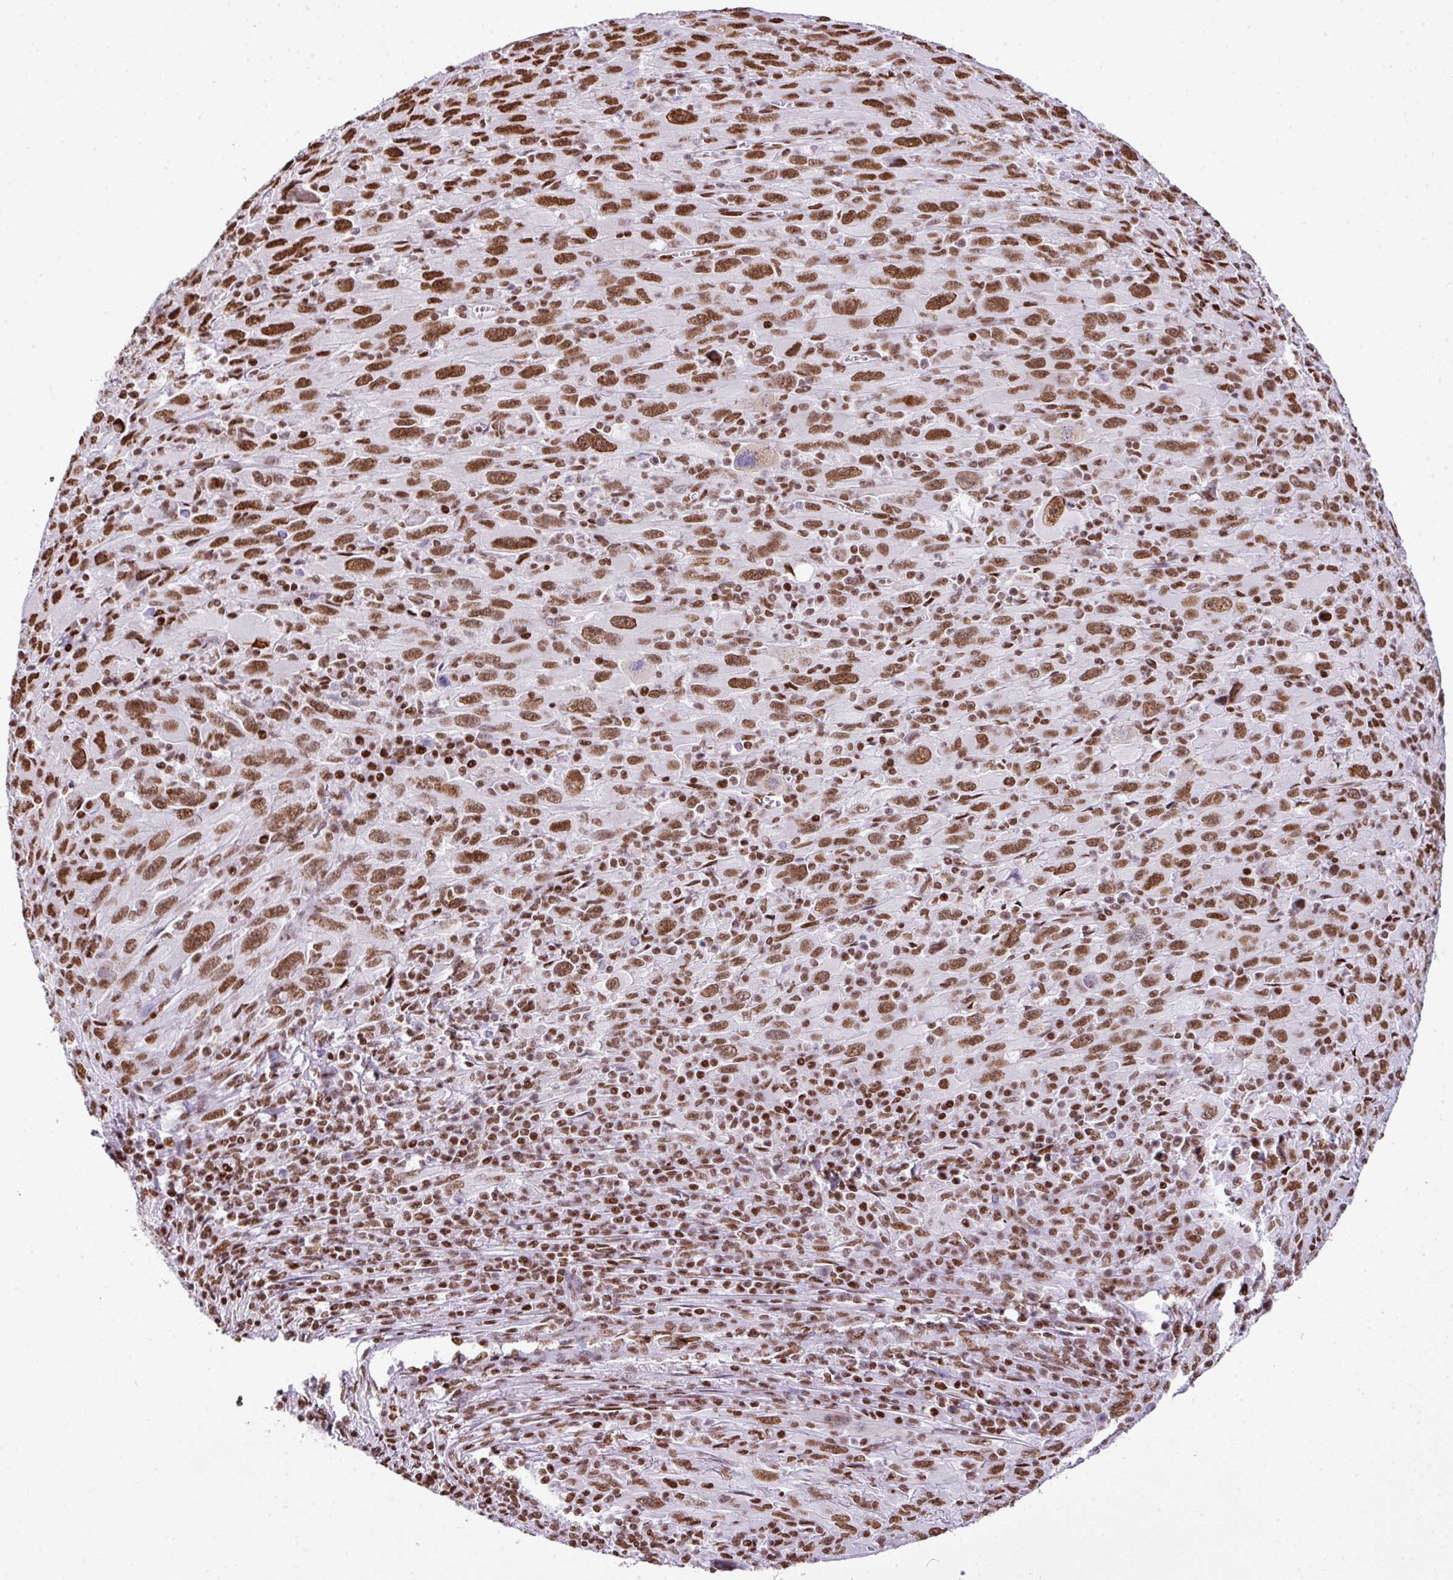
{"staining": {"intensity": "moderate", "quantity": ">75%", "location": "nuclear"}, "tissue": "melanoma", "cell_type": "Tumor cells", "image_type": "cancer", "snomed": [{"axis": "morphology", "description": "Malignant melanoma, Metastatic site"}, {"axis": "topography", "description": "Skin"}], "caption": "A medium amount of moderate nuclear expression is seen in about >75% of tumor cells in malignant melanoma (metastatic site) tissue.", "gene": "RARG", "patient": {"sex": "female", "age": 56}}